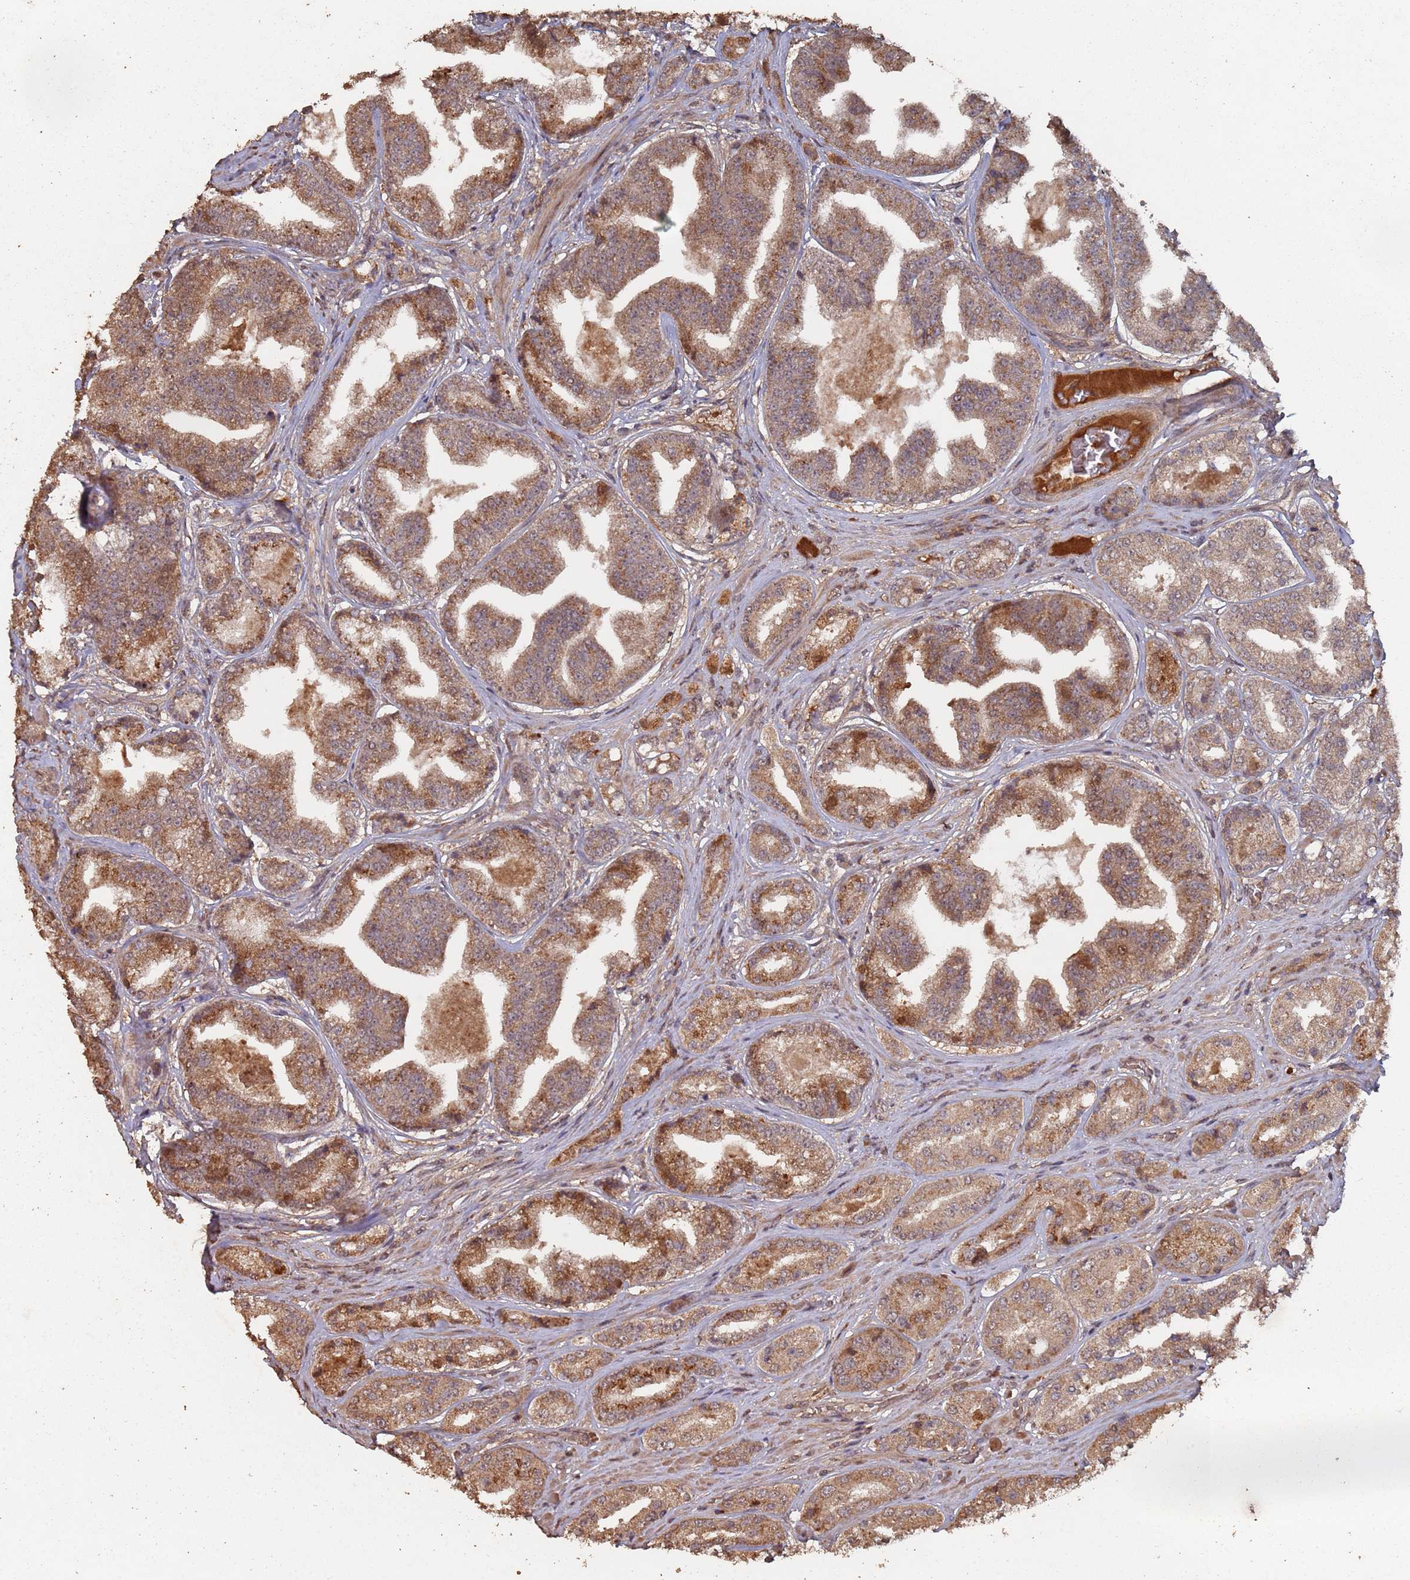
{"staining": {"intensity": "moderate", "quantity": ">75%", "location": "cytoplasmic/membranous"}, "tissue": "prostate cancer", "cell_type": "Tumor cells", "image_type": "cancer", "snomed": [{"axis": "morphology", "description": "Adenocarcinoma, High grade"}, {"axis": "topography", "description": "Prostate"}], "caption": "Tumor cells demonstrate medium levels of moderate cytoplasmic/membranous staining in approximately >75% of cells in prostate cancer.", "gene": "FRAT1", "patient": {"sex": "male", "age": 63}}